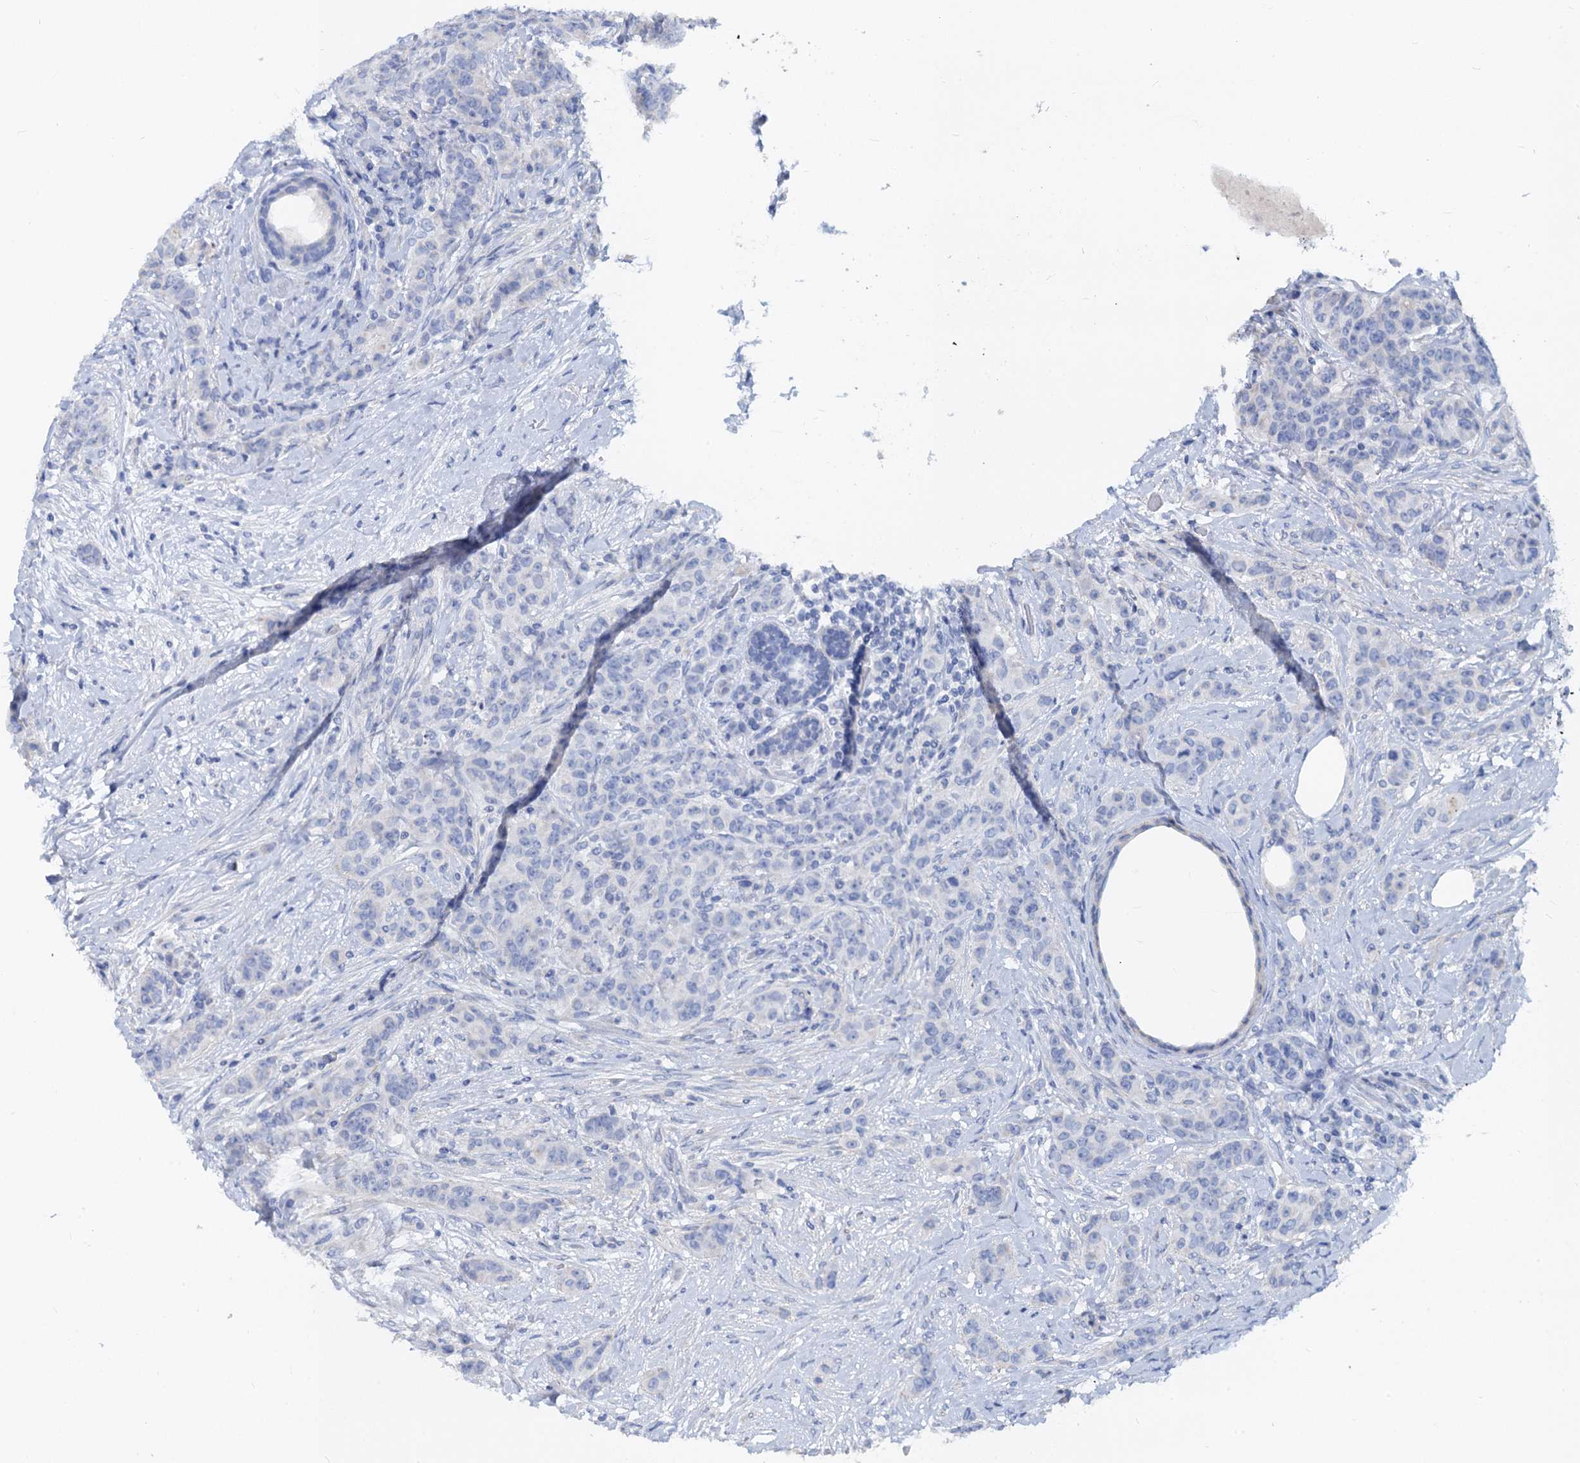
{"staining": {"intensity": "negative", "quantity": "none", "location": "none"}, "tissue": "breast cancer", "cell_type": "Tumor cells", "image_type": "cancer", "snomed": [{"axis": "morphology", "description": "Duct carcinoma"}, {"axis": "topography", "description": "Breast"}], "caption": "Human breast intraductal carcinoma stained for a protein using immunohistochemistry displays no staining in tumor cells.", "gene": "RBP3", "patient": {"sex": "female", "age": 40}}